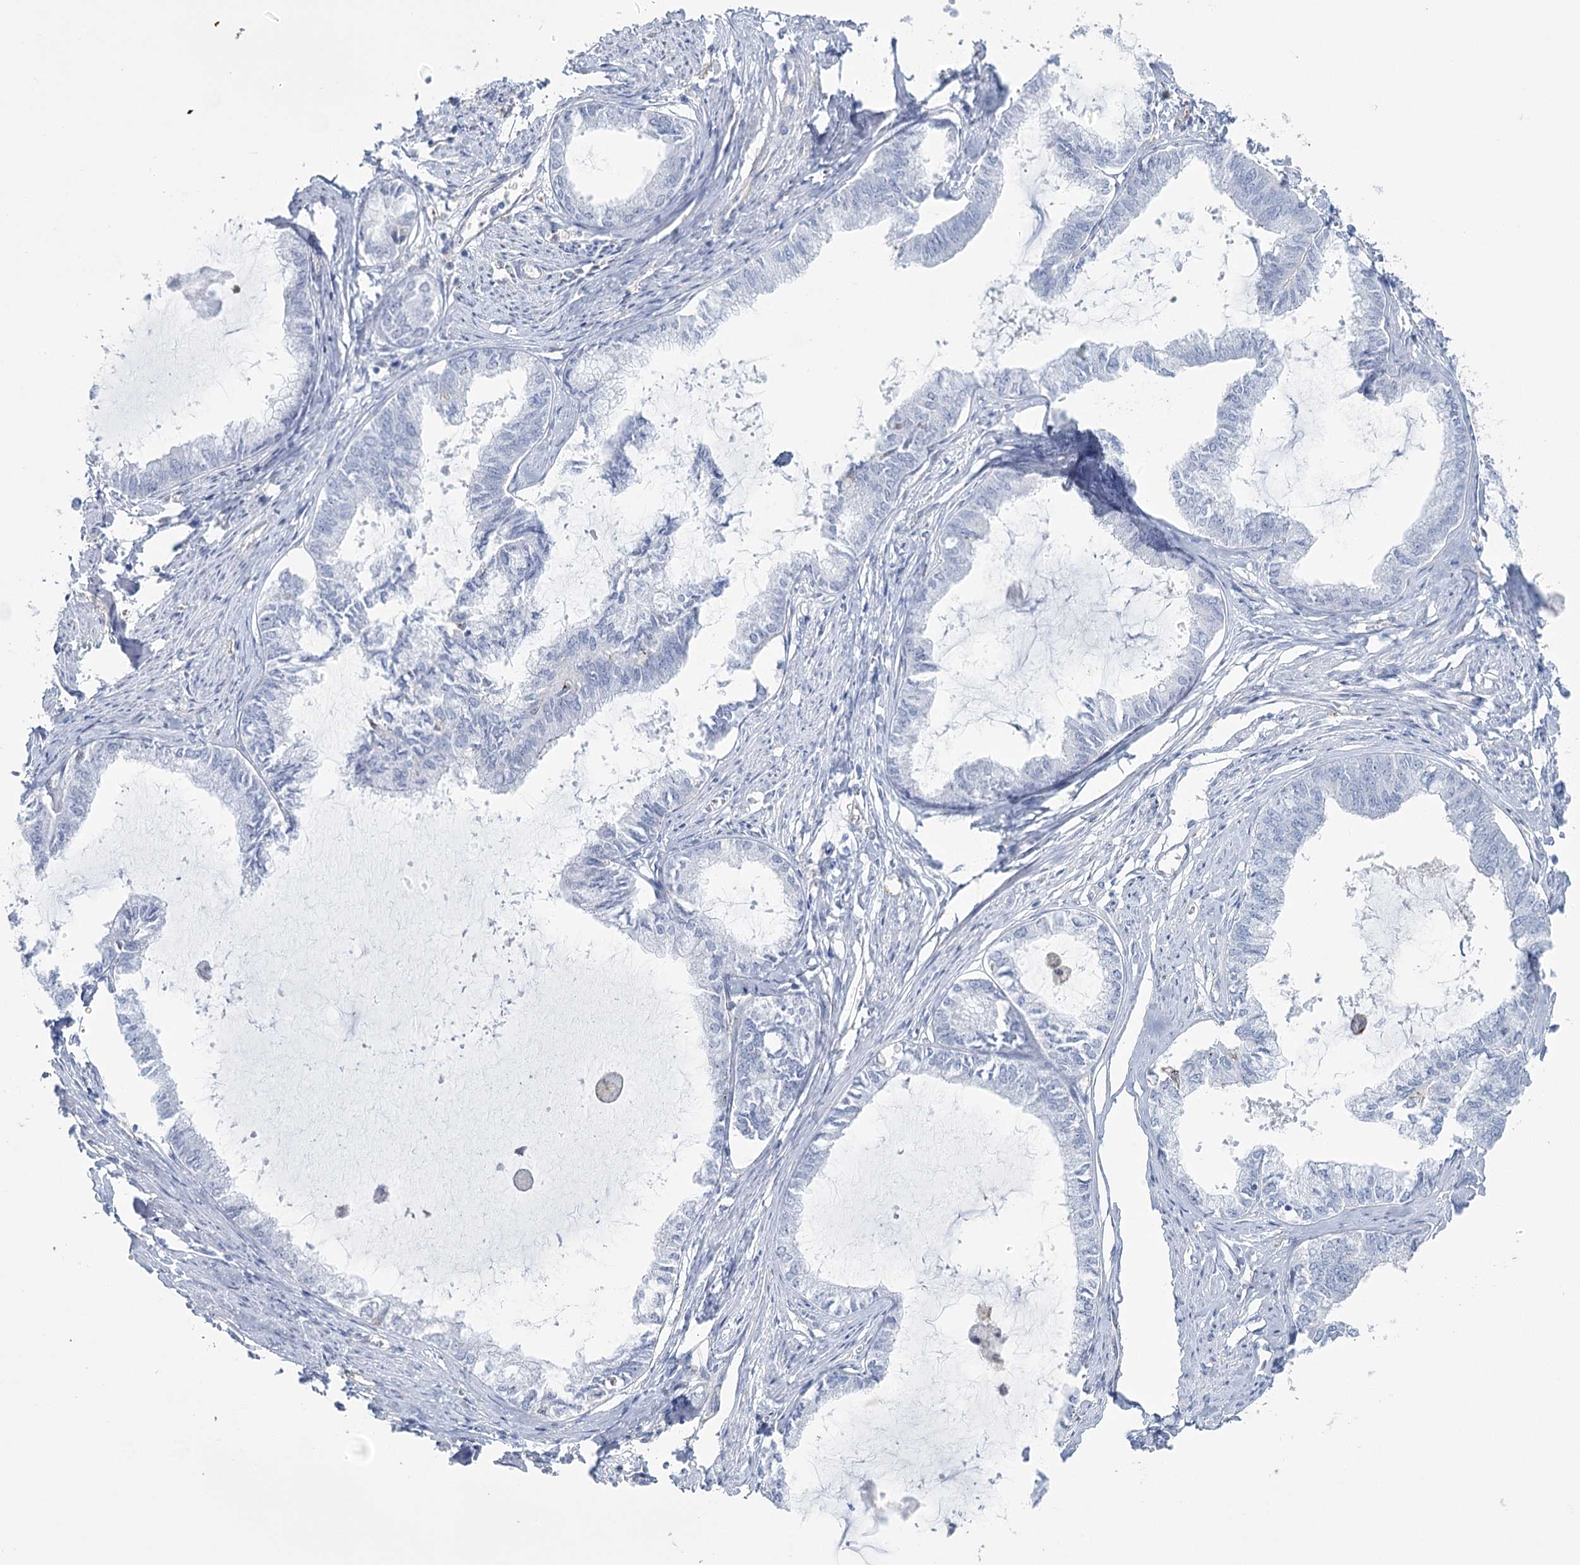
{"staining": {"intensity": "negative", "quantity": "none", "location": "none"}, "tissue": "endometrial cancer", "cell_type": "Tumor cells", "image_type": "cancer", "snomed": [{"axis": "morphology", "description": "Adenocarcinoma, NOS"}, {"axis": "topography", "description": "Endometrium"}], "caption": "This is an immunohistochemistry (IHC) micrograph of endometrial adenocarcinoma. There is no expression in tumor cells.", "gene": "CCDC88A", "patient": {"sex": "female", "age": 86}}